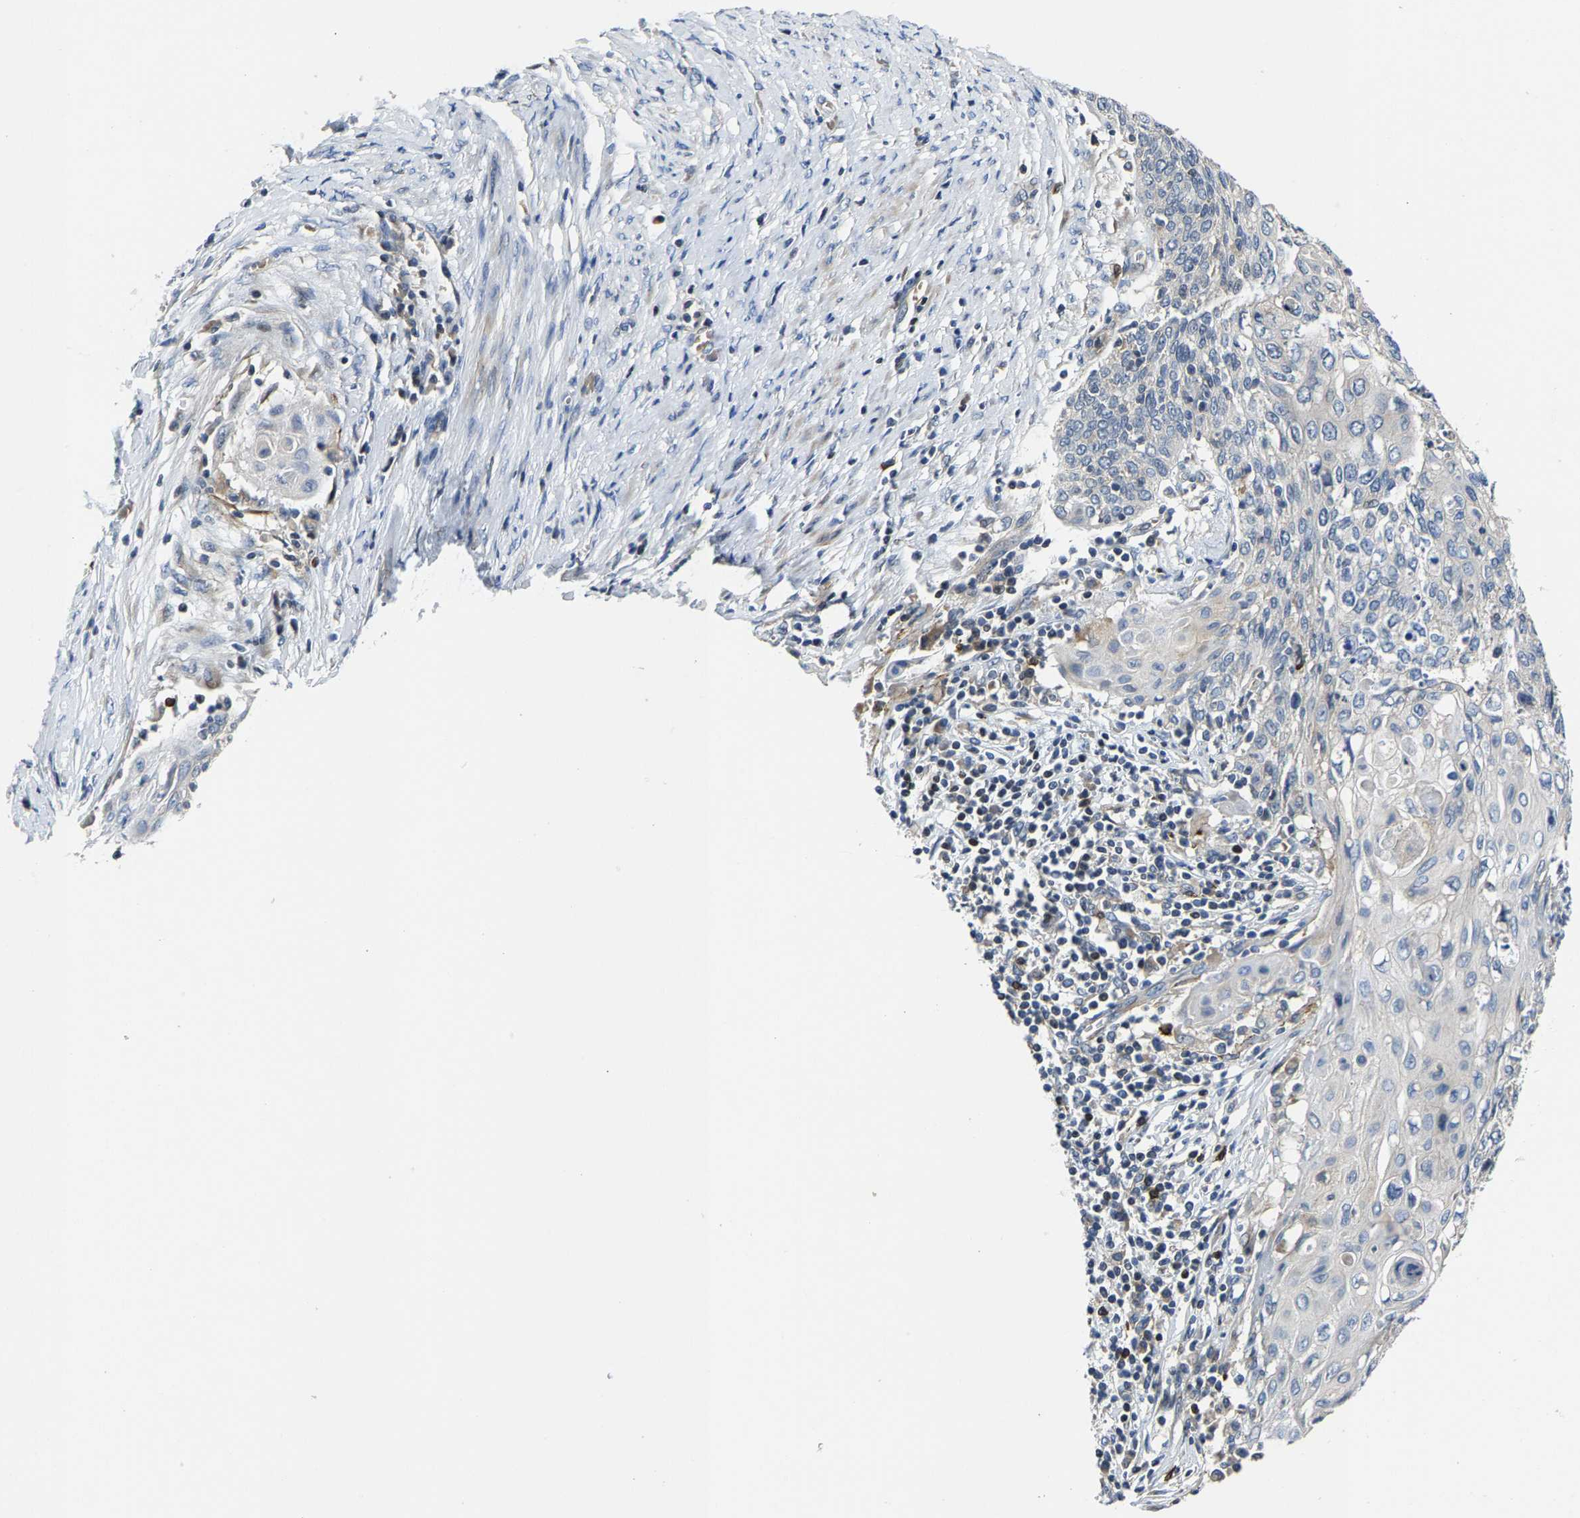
{"staining": {"intensity": "negative", "quantity": "none", "location": "none"}, "tissue": "cervical cancer", "cell_type": "Tumor cells", "image_type": "cancer", "snomed": [{"axis": "morphology", "description": "Squamous cell carcinoma, NOS"}, {"axis": "topography", "description": "Cervix"}], "caption": "Tumor cells show no significant protein staining in cervical cancer (squamous cell carcinoma).", "gene": "AGBL3", "patient": {"sex": "female", "age": 39}}